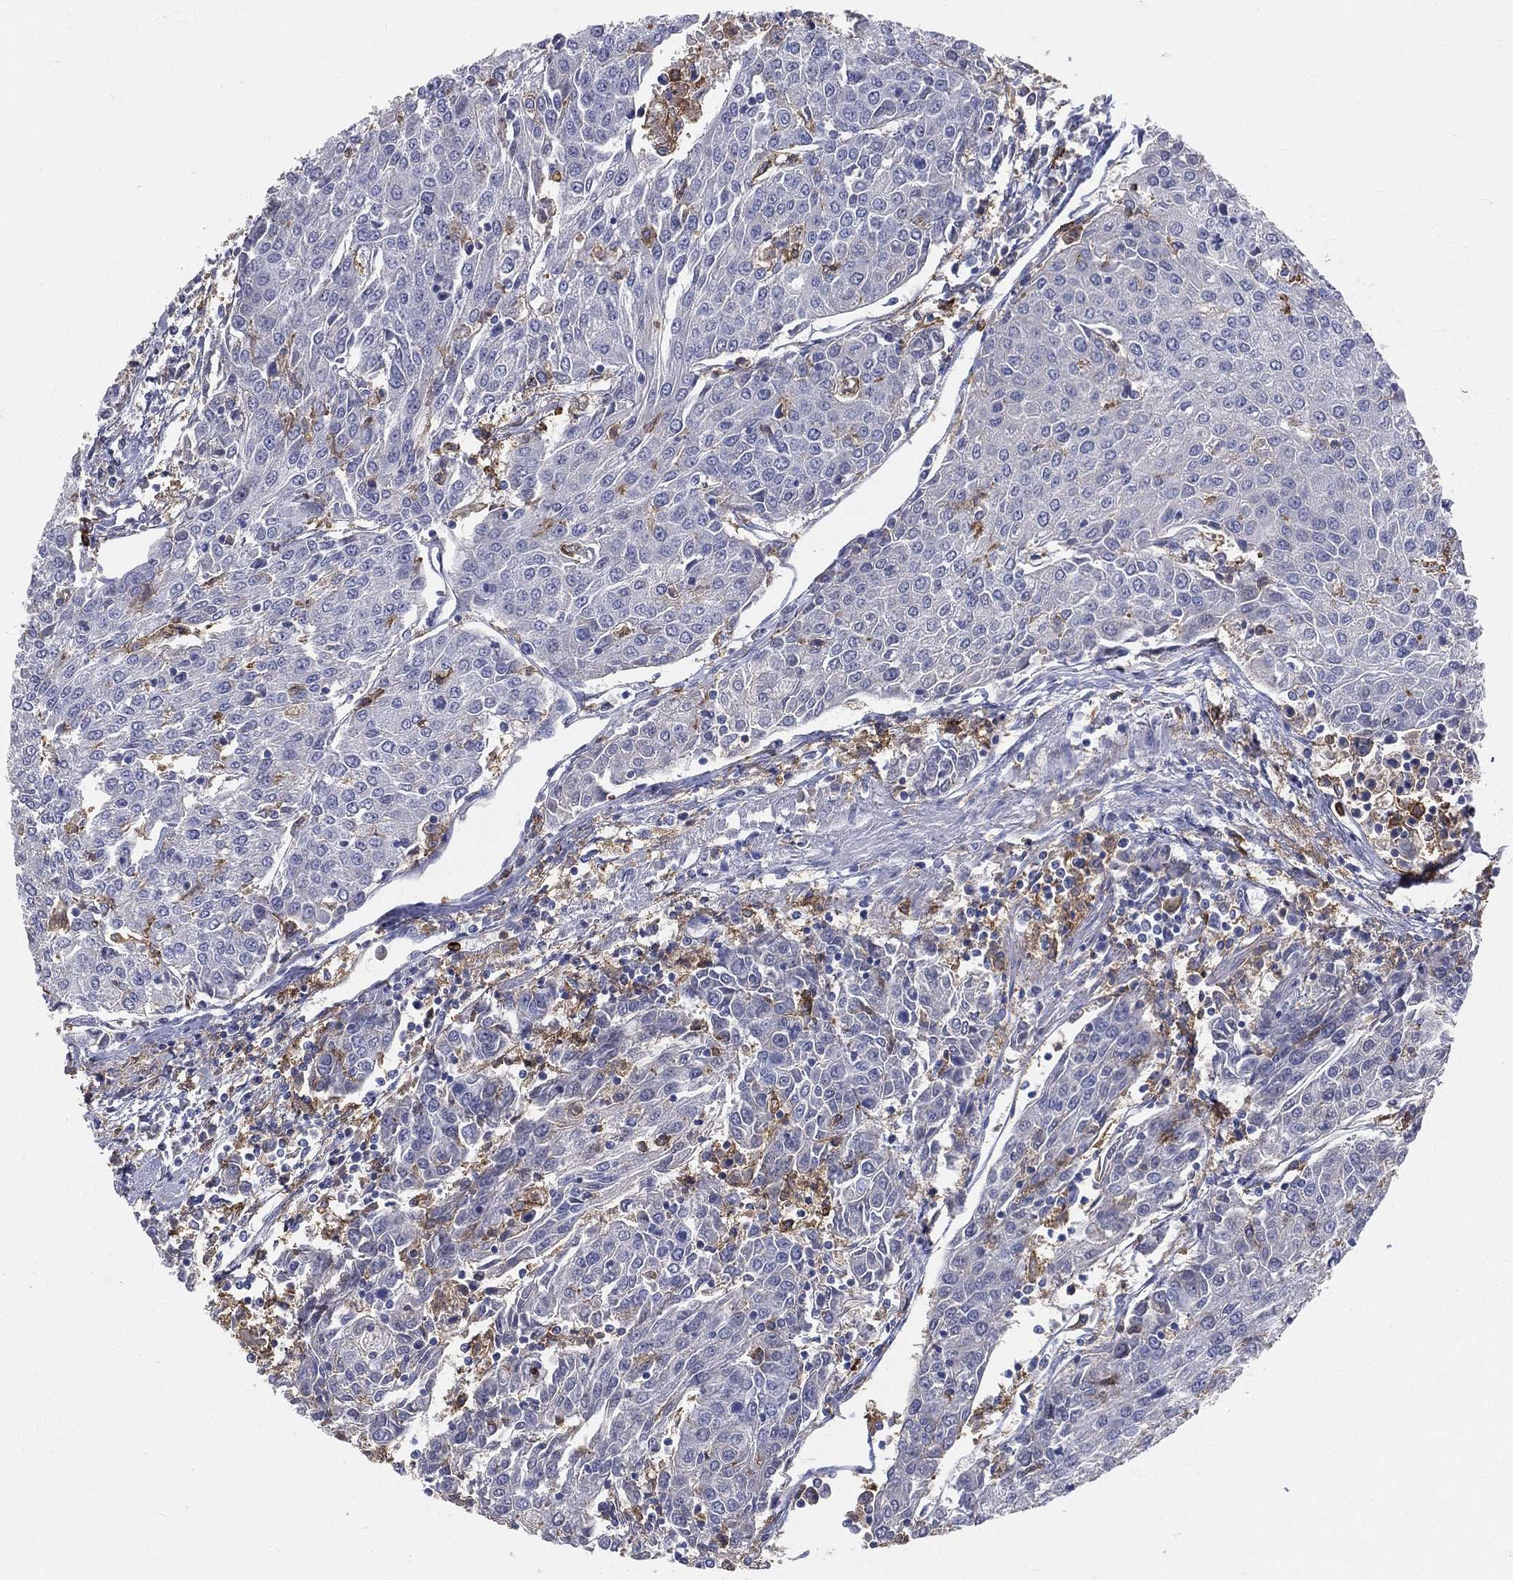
{"staining": {"intensity": "negative", "quantity": "none", "location": "none"}, "tissue": "urothelial cancer", "cell_type": "Tumor cells", "image_type": "cancer", "snomed": [{"axis": "morphology", "description": "Urothelial carcinoma, High grade"}, {"axis": "topography", "description": "Urinary bladder"}], "caption": "This is a micrograph of immunohistochemistry (IHC) staining of urothelial cancer, which shows no positivity in tumor cells.", "gene": "CD33", "patient": {"sex": "female", "age": 85}}